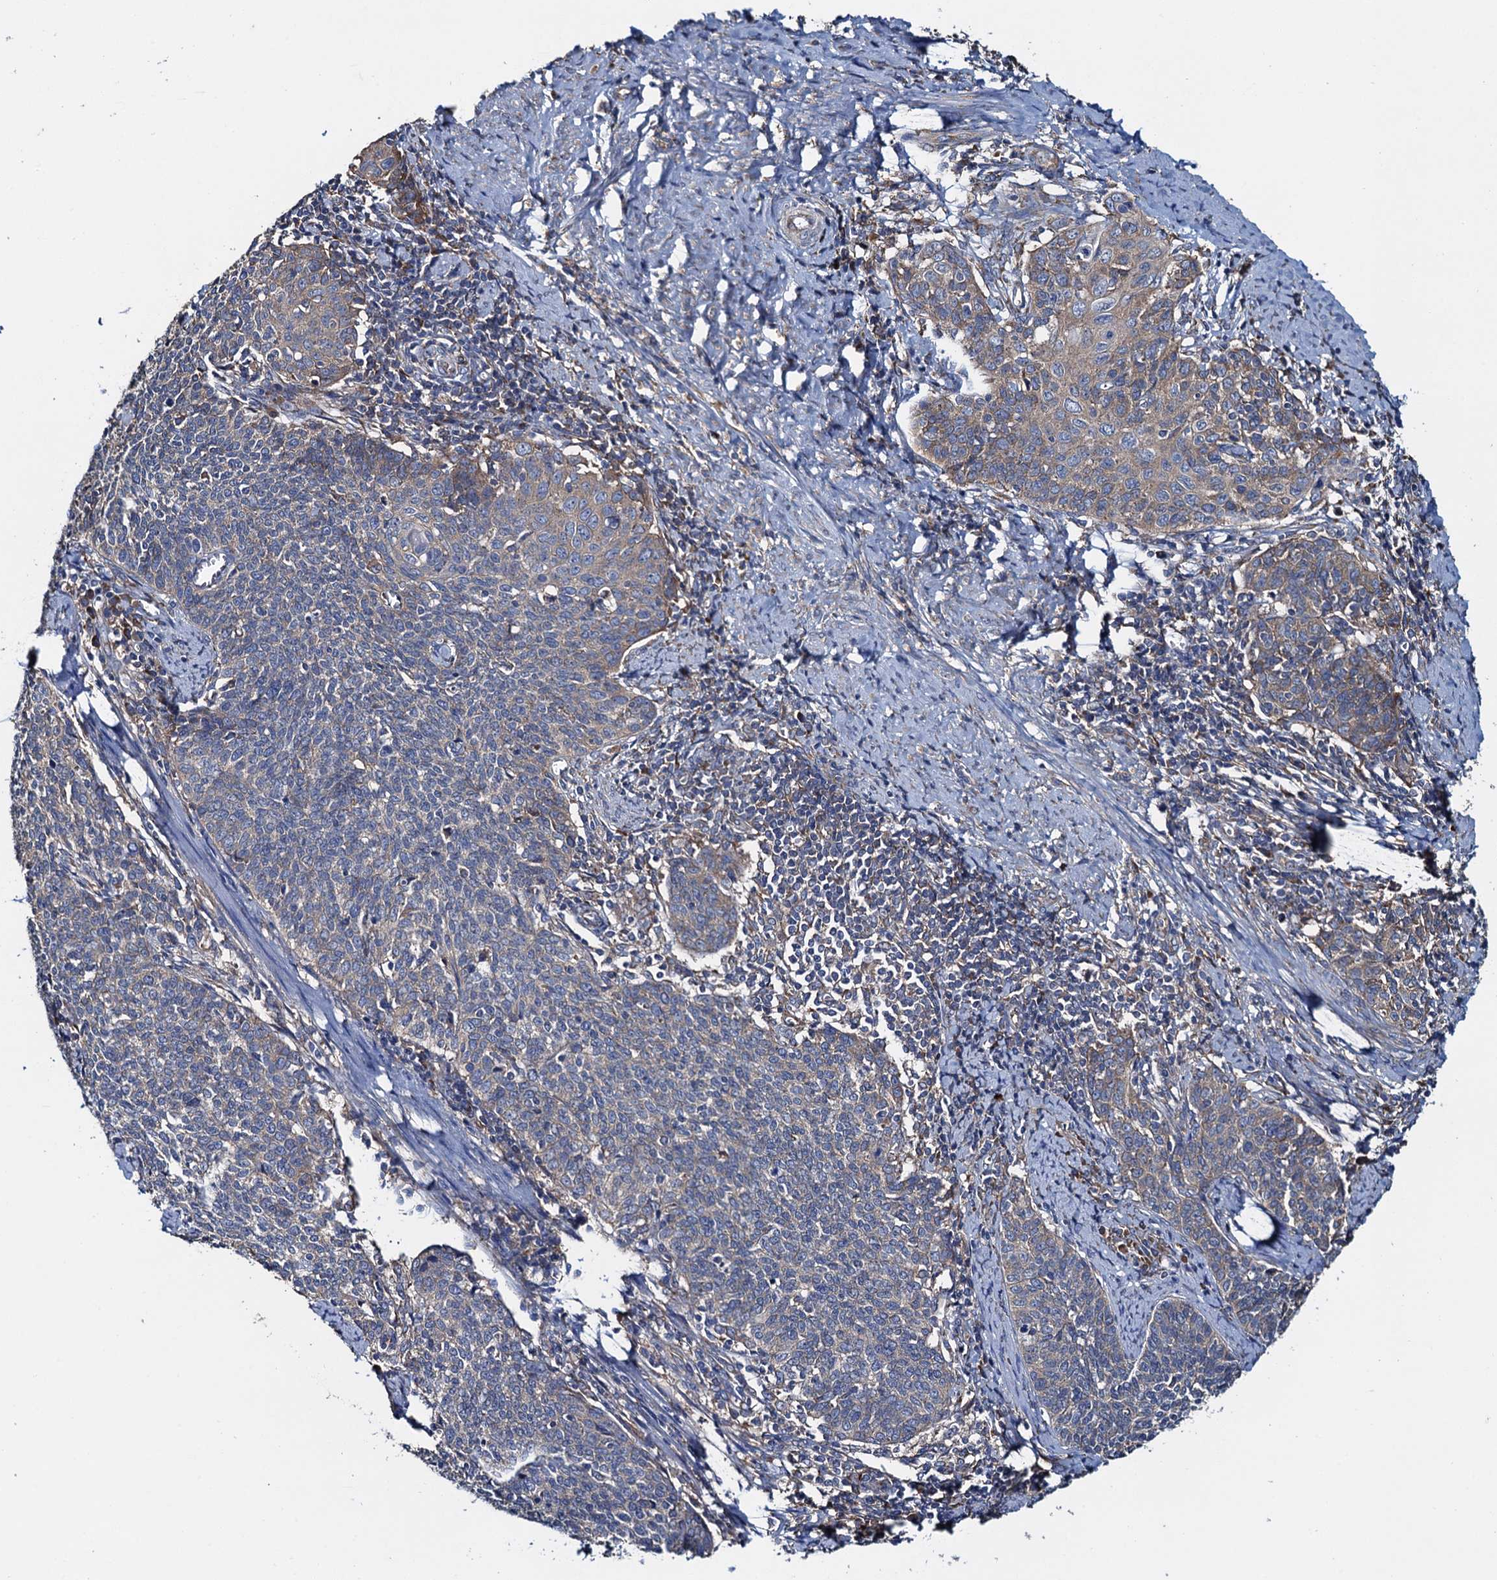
{"staining": {"intensity": "weak", "quantity": "25%-75%", "location": "cytoplasmic/membranous"}, "tissue": "cervical cancer", "cell_type": "Tumor cells", "image_type": "cancer", "snomed": [{"axis": "morphology", "description": "Squamous cell carcinoma, NOS"}, {"axis": "topography", "description": "Cervix"}], "caption": "Cervical cancer stained with a brown dye demonstrates weak cytoplasmic/membranous positive expression in approximately 25%-75% of tumor cells.", "gene": "ADCY9", "patient": {"sex": "female", "age": 39}}